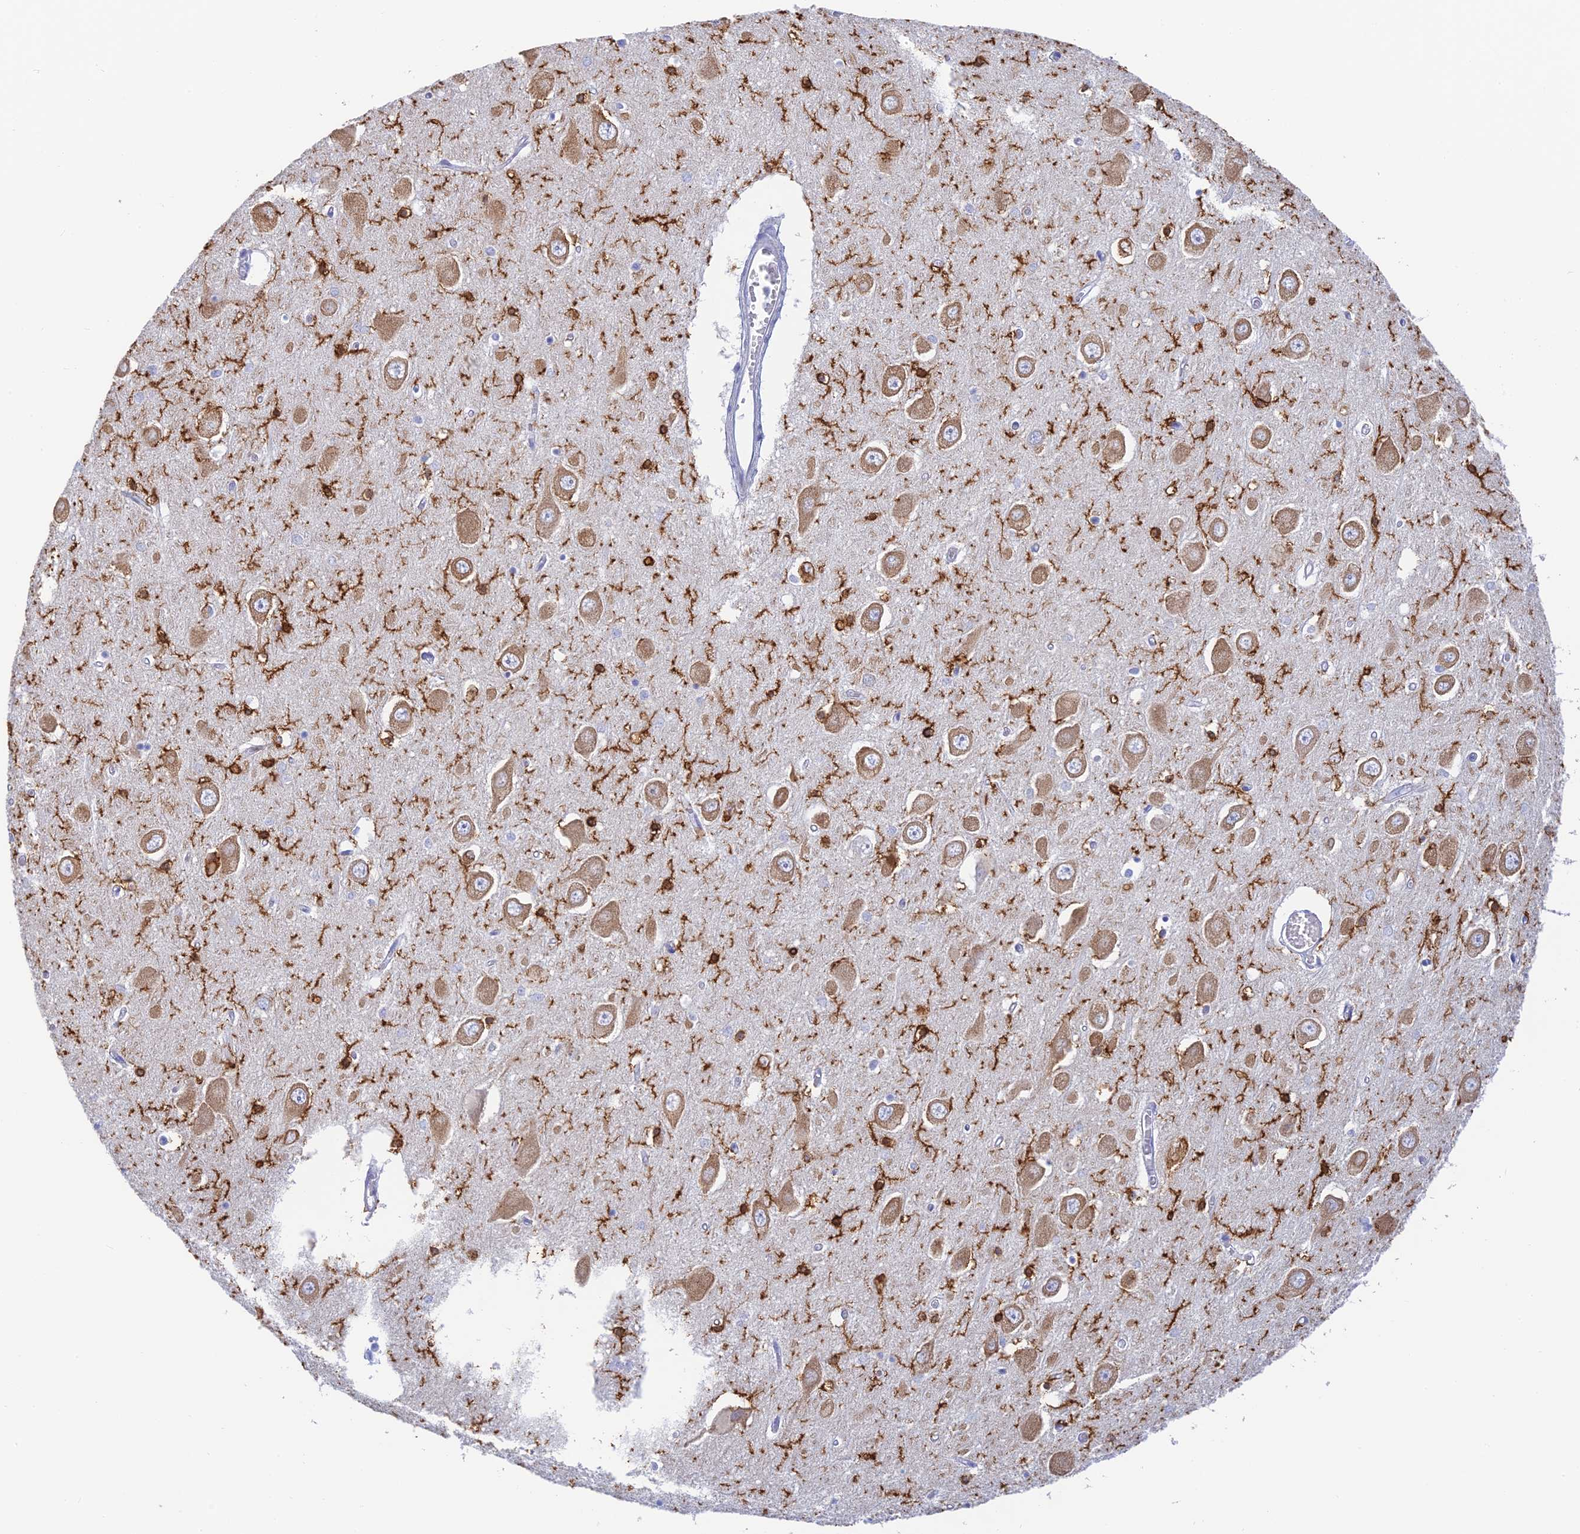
{"staining": {"intensity": "strong", "quantity": "<25%", "location": "cytoplasmic/membranous"}, "tissue": "hippocampus", "cell_type": "Glial cells", "image_type": "normal", "snomed": [{"axis": "morphology", "description": "Normal tissue, NOS"}, {"axis": "topography", "description": "Hippocampus"}], "caption": "Protein positivity by IHC shows strong cytoplasmic/membranous positivity in approximately <25% of glial cells in benign hippocampus. (DAB IHC, brown staining for protein, blue staining for nuclei).", "gene": "CEP152", "patient": {"sex": "male", "age": 70}}